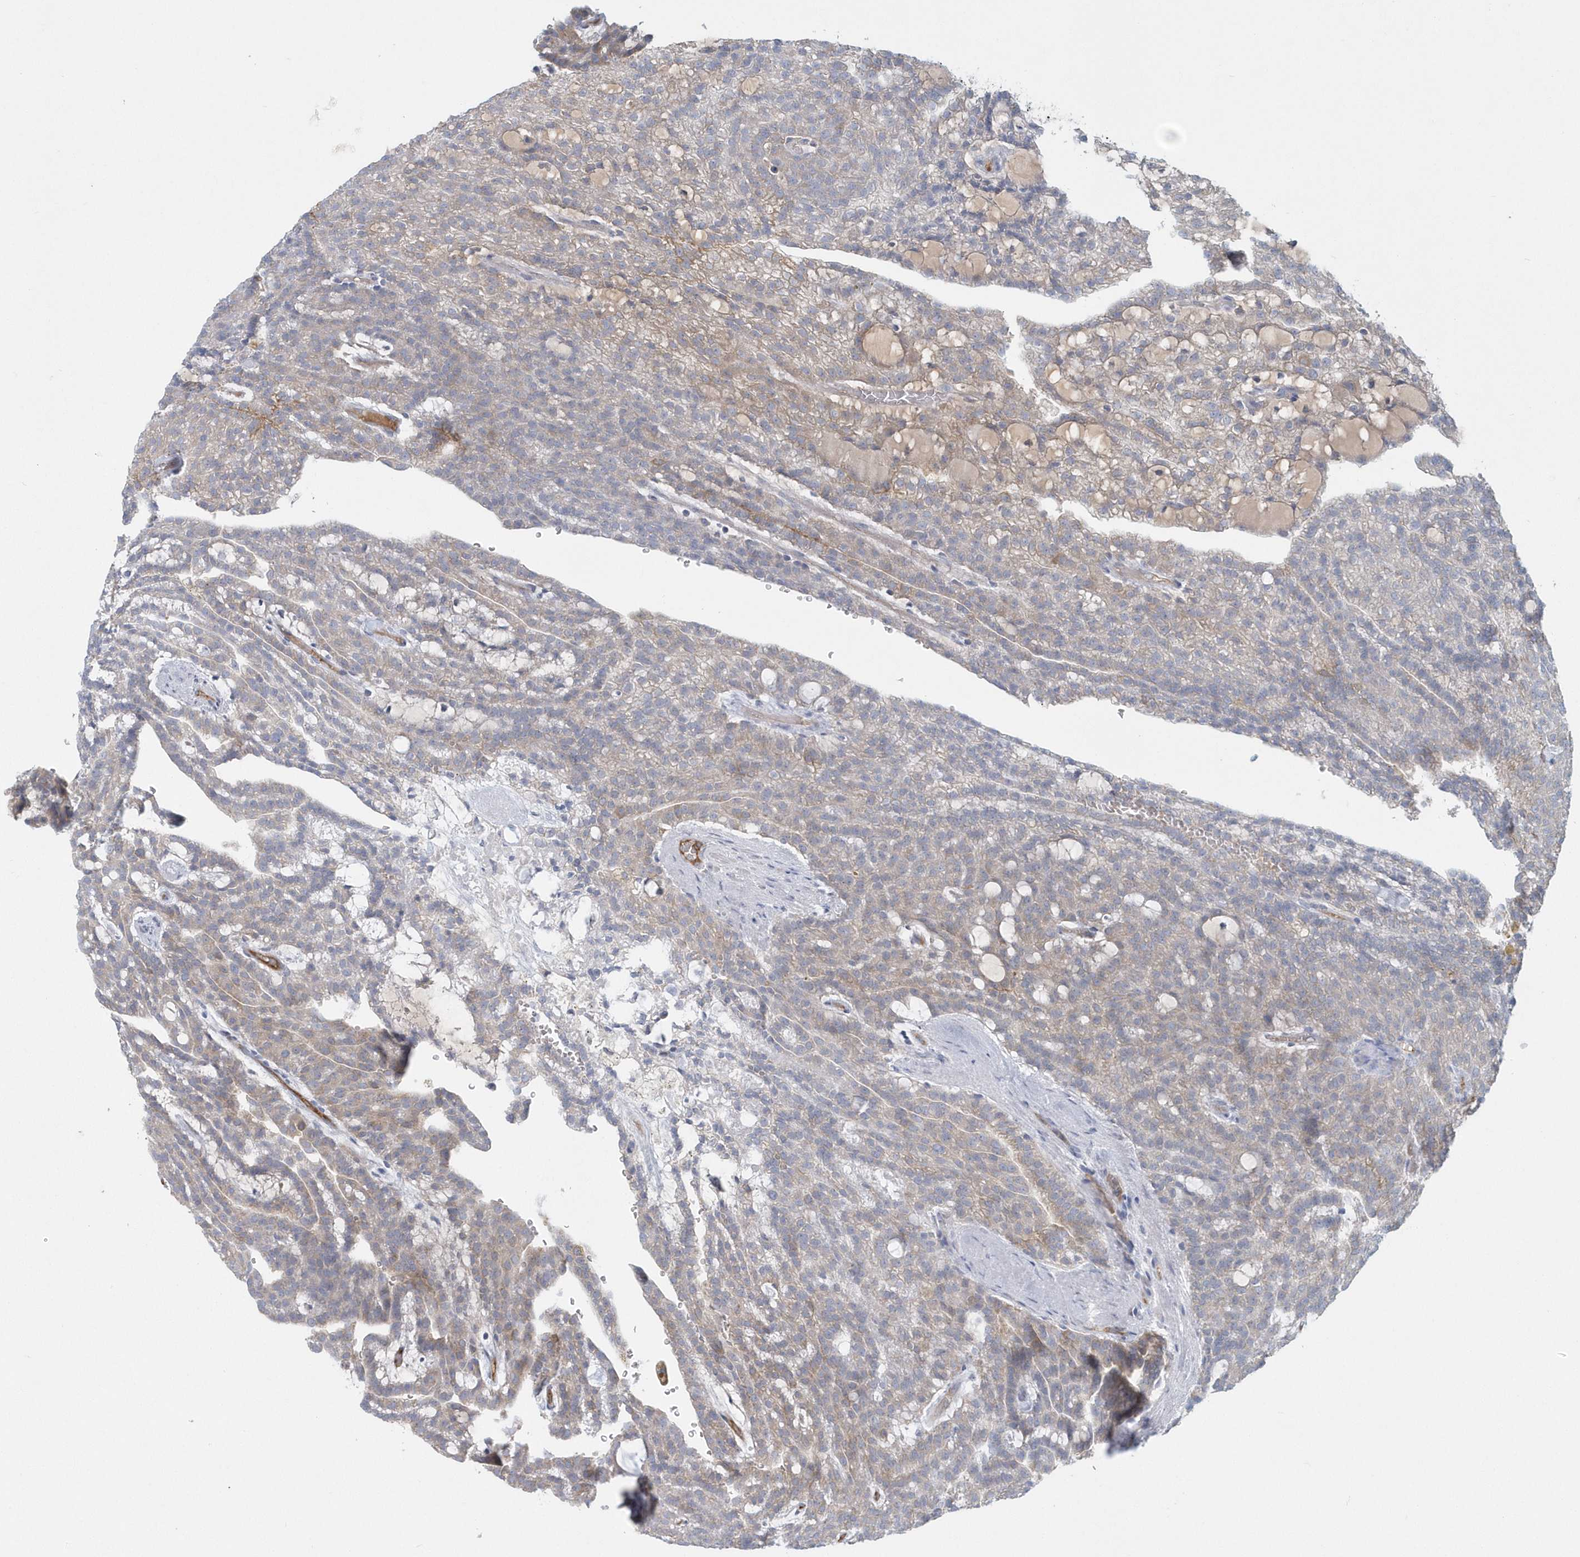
{"staining": {"intensity": "weak", "quantity": "<25%", "location": "cytoplasmic/membranous"}, "tissue": "renal cancer", "cell_type": "Tumor cells", "image_type": "cancer", "snomed": [{"axis": "morphology", "description": "Adenocarcinoma, NOS"}, {"axis": "topography", "description": "Kidney"}], "caption": "Tumor cells are negative for protein expression in human renal adenocarcinoma.", "gene": "SPATA18", "patient": {"sex": "male", "age": 63}}